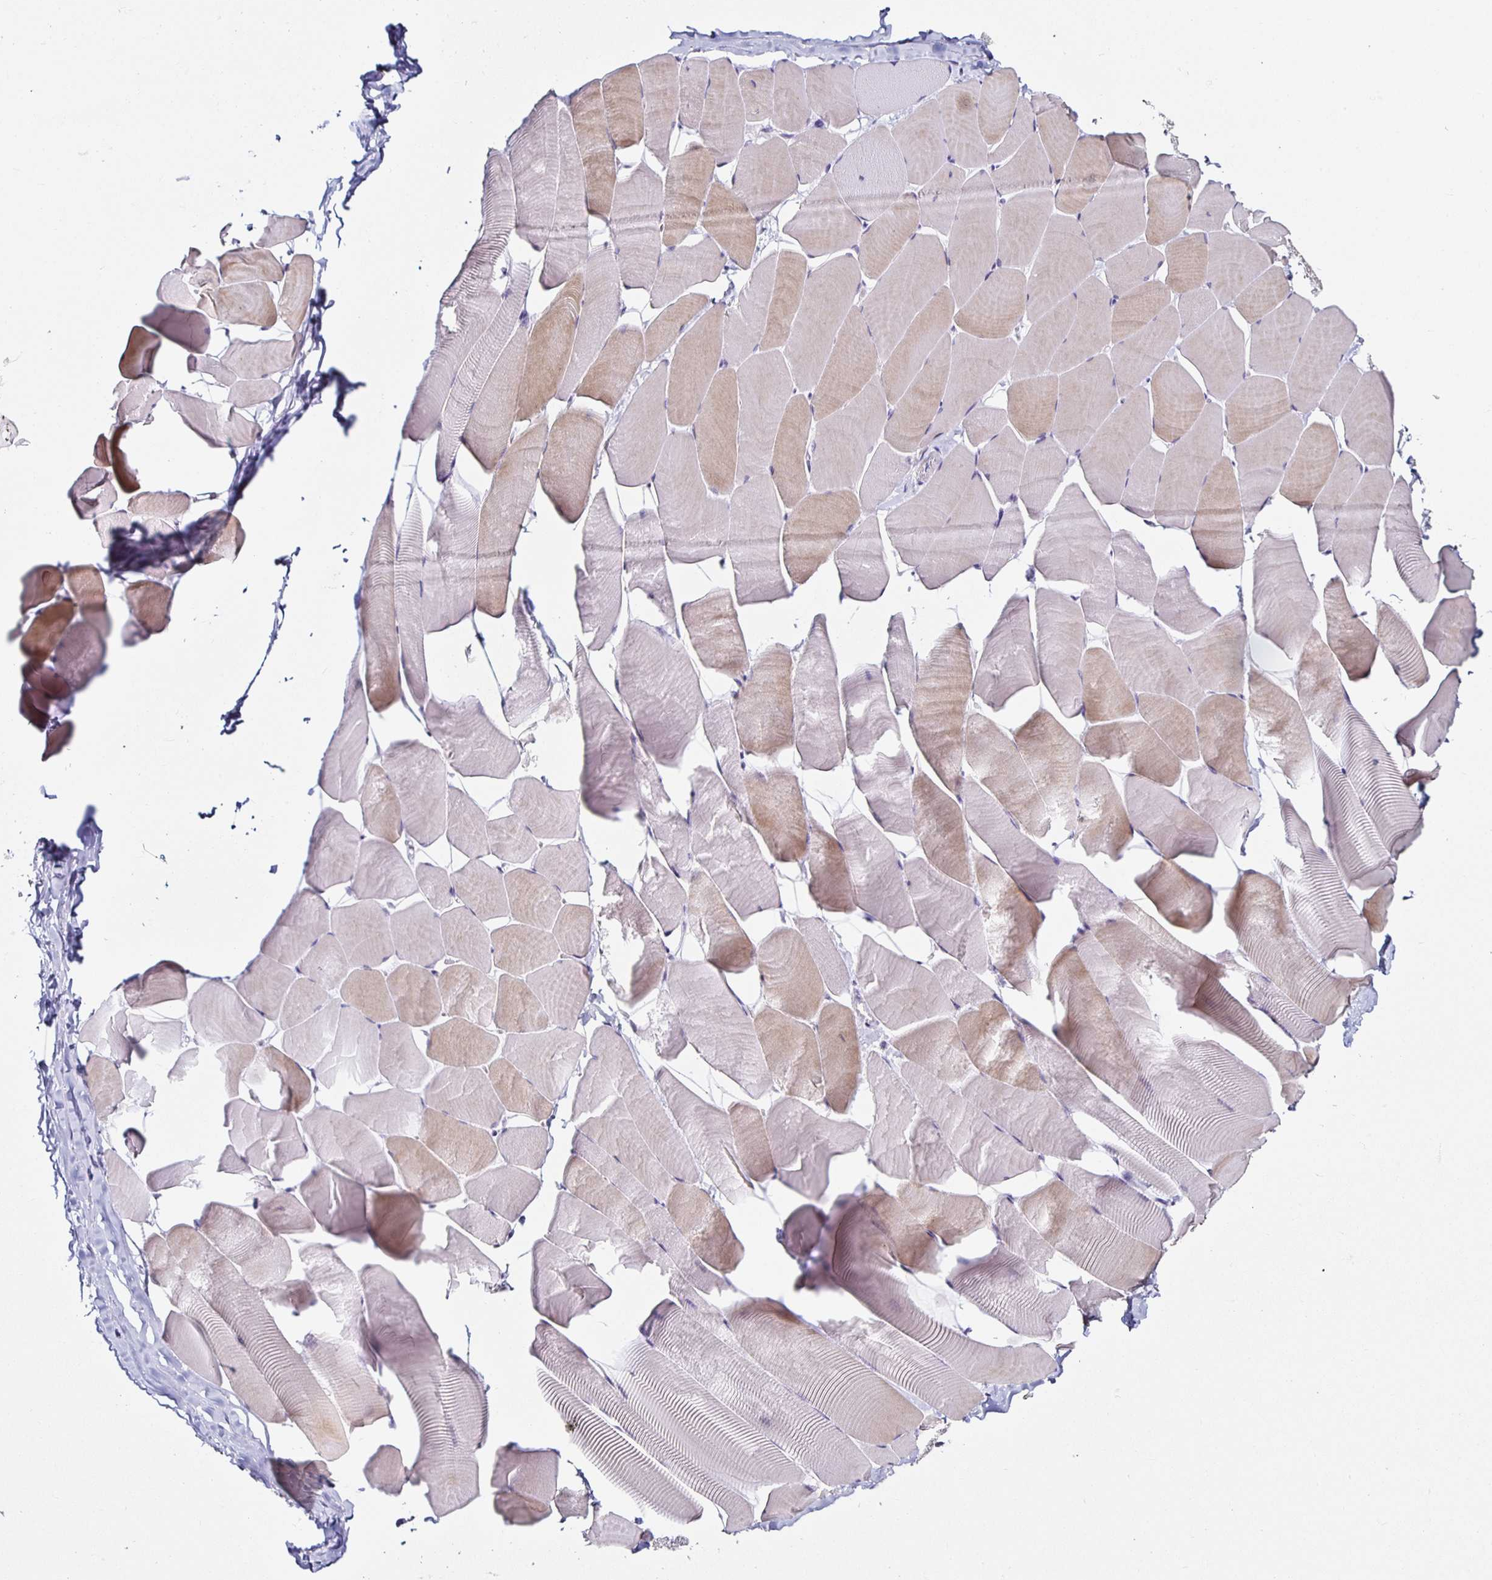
{"staining": {"intensity": "weak", "quantity": "25%-75%", "location": "cytoplasmic/membranous"}, "tissue": "skeletal muscle", "cell_type": "Myocytes", "image_type": "normal", "snomed": [{"axis": "morphology", "description": "Normal tissue, NOS"}, {"axis": "topography", "description": "Skeletal muscle"}], "caption": "Immunohistochemical staining of normal skeletal muscle shows 25%-75% levels of weak cytoplasmic/membranous protein expression in about 25%-75% of myocytes. (DAB (3,3'-diaminobenzidine) IHC with brightfield microscopy, high magnification).", "gene": "TLR4", "patient": {"sex": "male", "age": 25}}